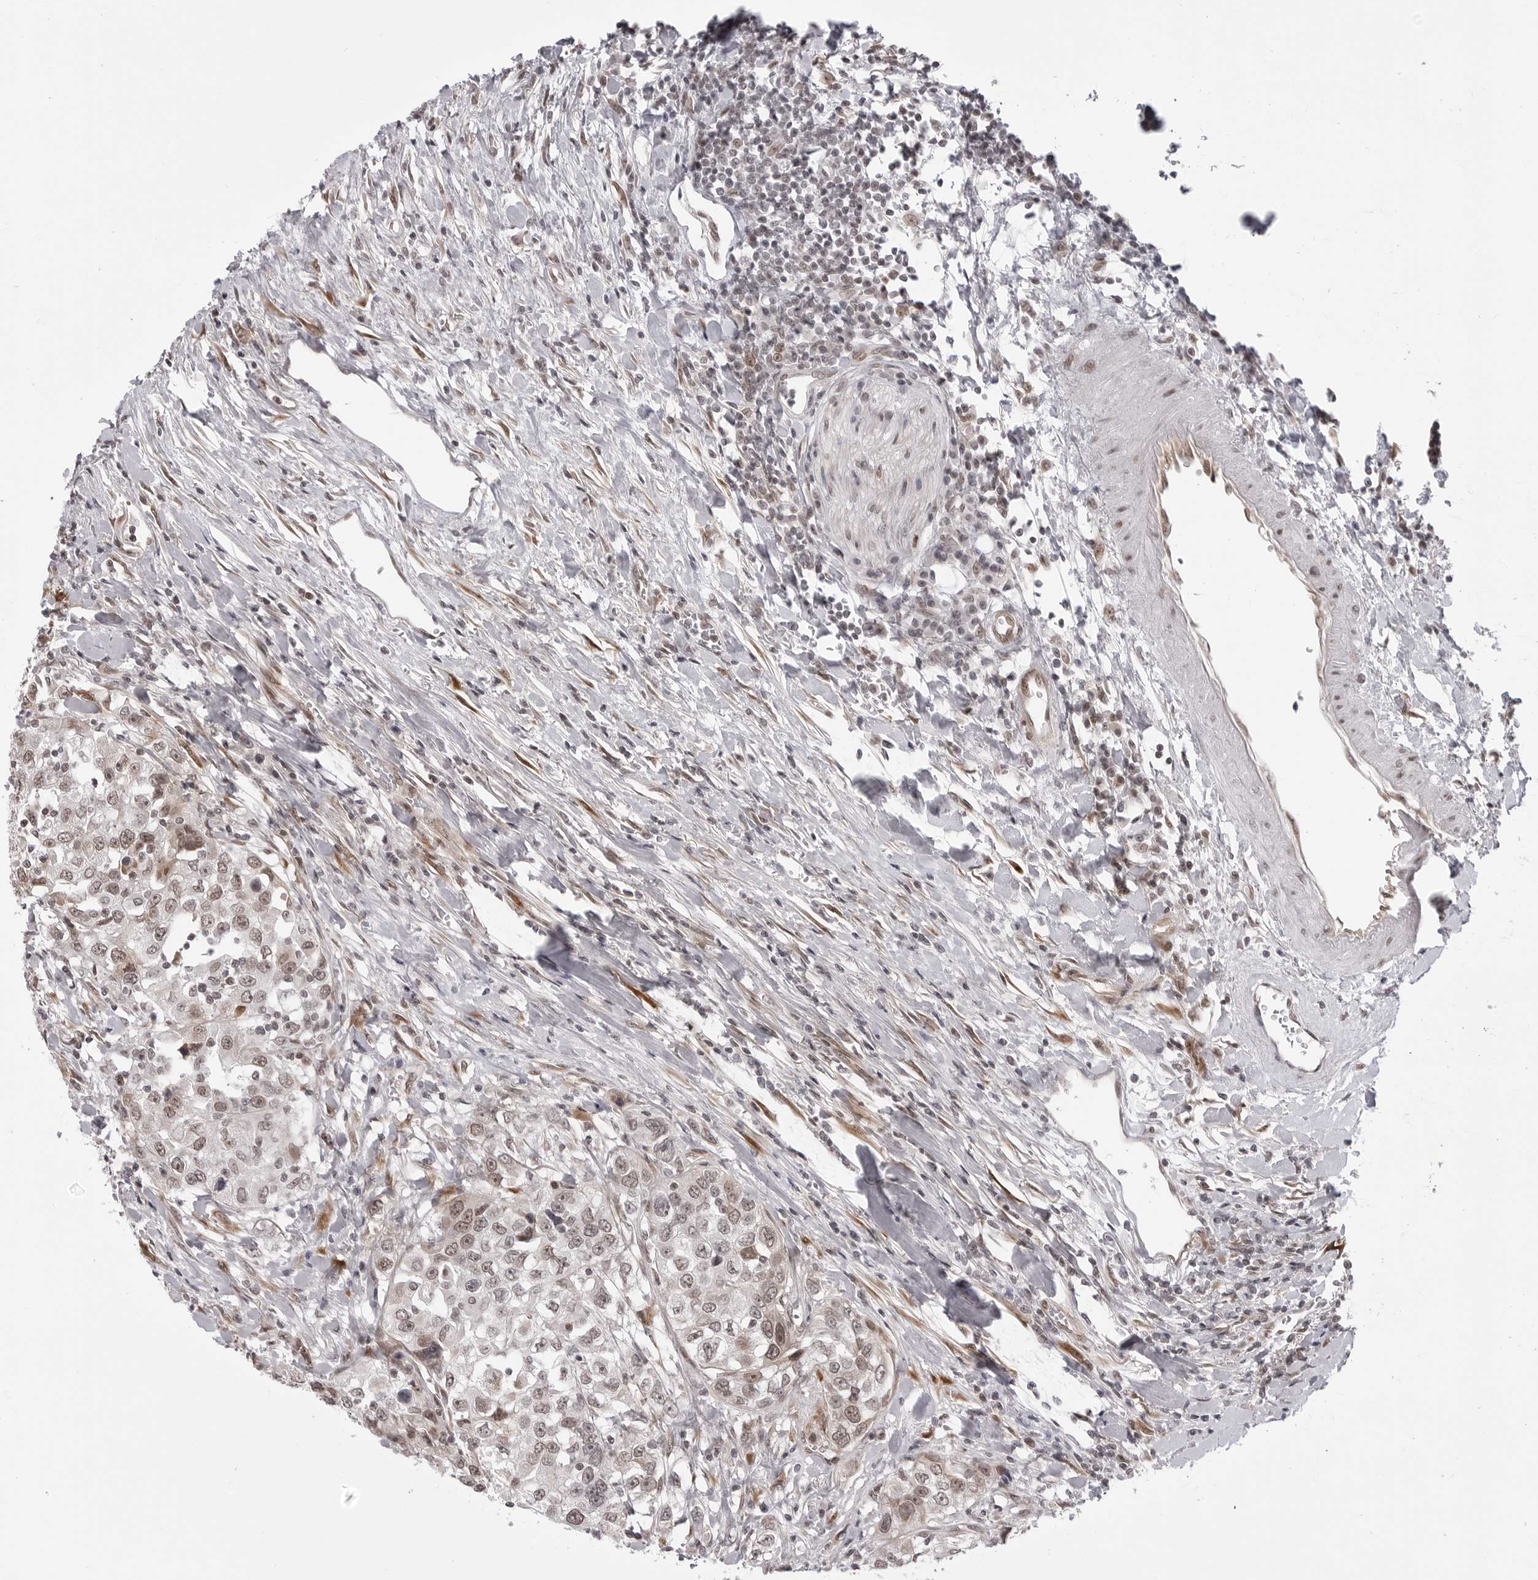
{"staining": {"intensity": "moderate", "quantity": ">75%", "location": "nuclear"}, "tissue": "urothelial cancer", "cell_type": "Tumor cells", "image_type": "cancer", "snomed": [{"axis": "morphology", "description": "Urothelial carcinoma, High grade"}, {"axis": "topography", "description": "Urinary bladder"}], "caption": "Immunohistochemistry (IHC) of human urothelial cancer reveals medium levels of moderate nuclear positivity in approximately >75% of tumor cells.", "gene": "PHF3", "patient": {"sex": "female", "age": 80}}